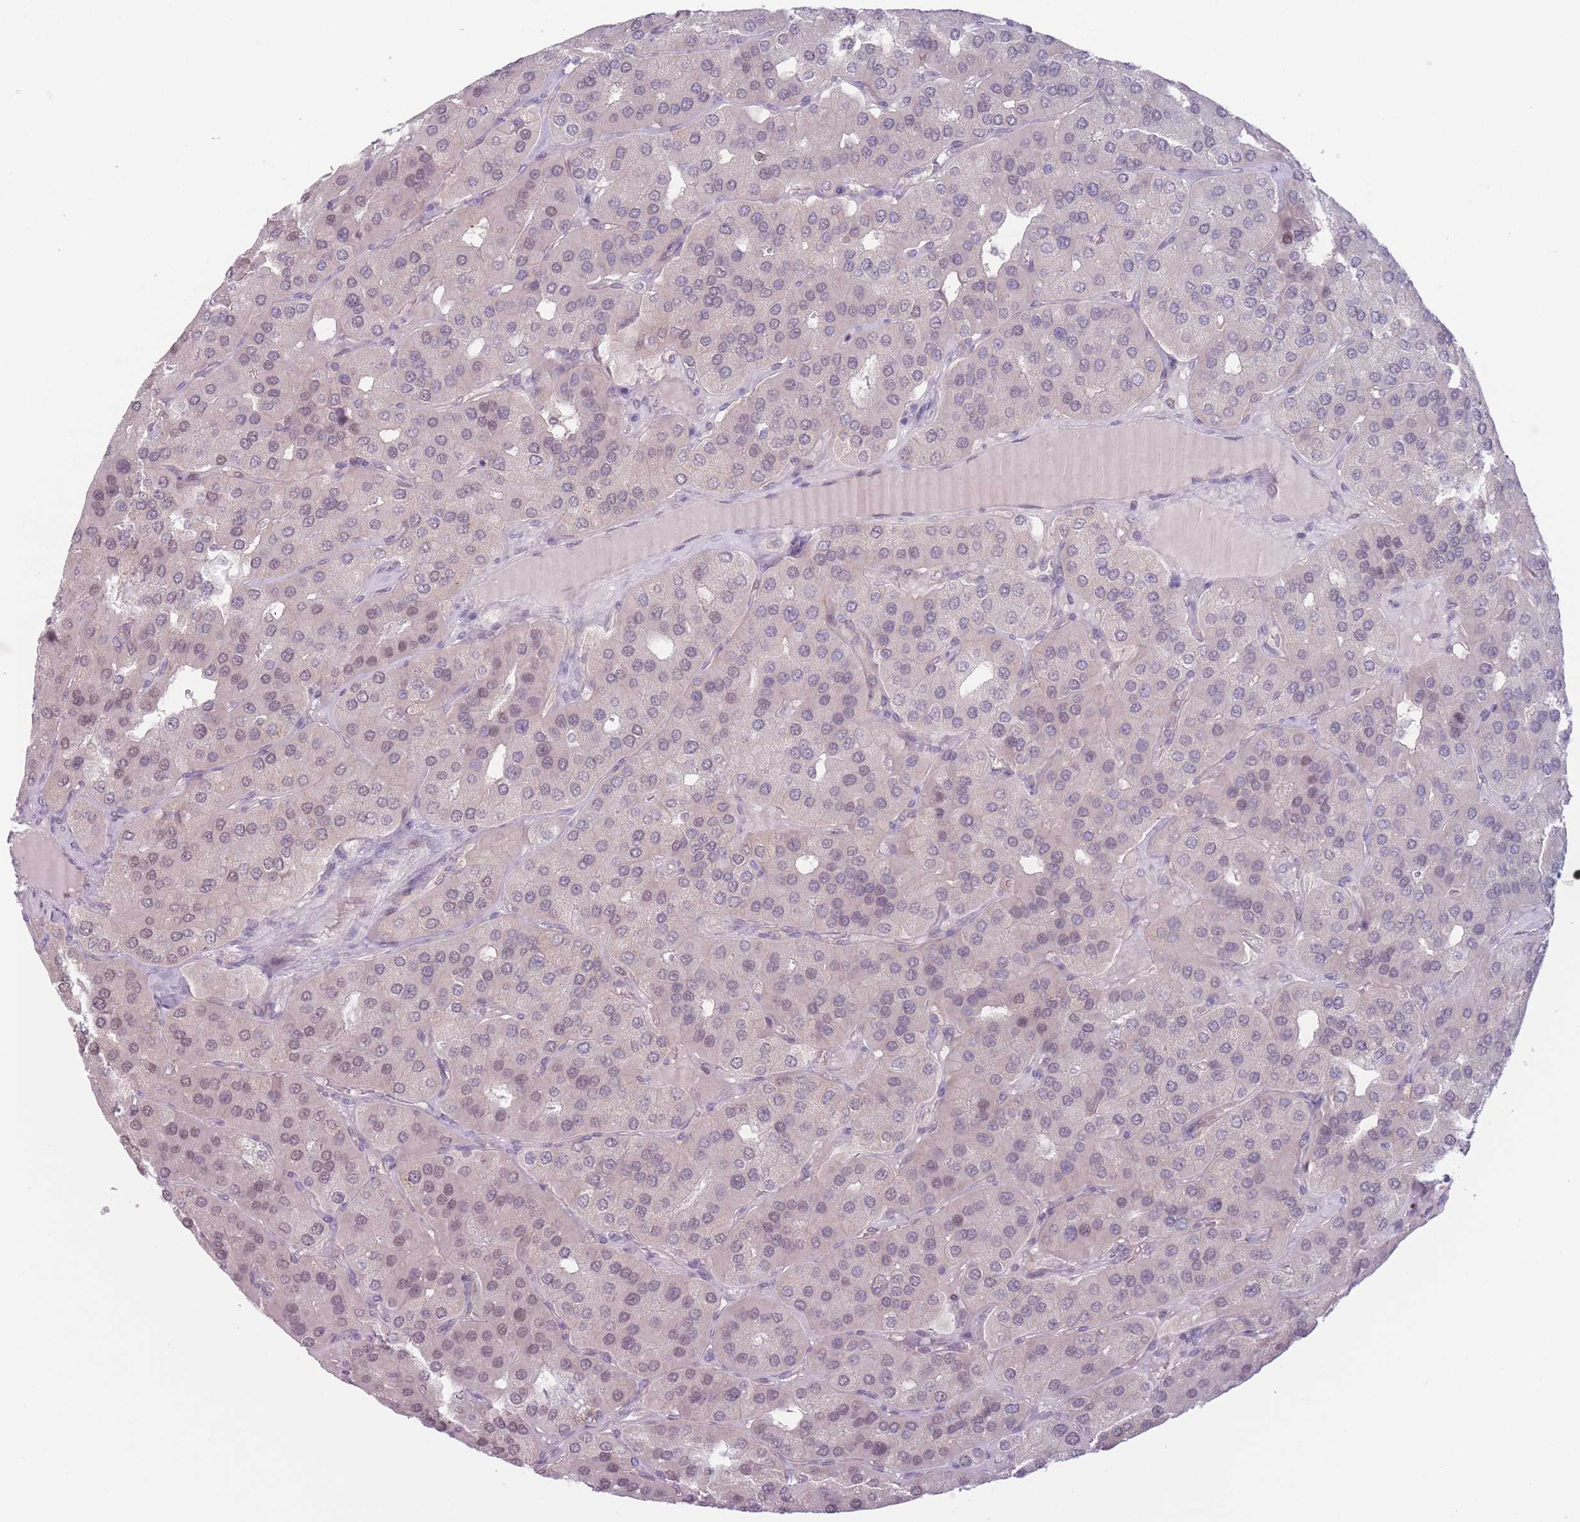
{"staining": {"intensity": "weak", "quantity": "25%-75%", "location": "nuclear"}, "tissue": "parathyroid gland", "cell_type": "Glandular cells", "image_type": "normal", "snomed": [{"axis": "morphology", "description": "Normal tissue, NOS"}, {"axis": "morphology", "description": "Adenoma, NOS"}, {"axis": "topography", "description": "Parathyroid gland"}], "caption": "Weak nuclear positivity for a protein is present in approximately 25%-75% of glandular cells of benign parathyroid gland using immunohistochemistry.", "gene": "ENSG00000267179", "patient": {"sex": "female", "age": 86}}